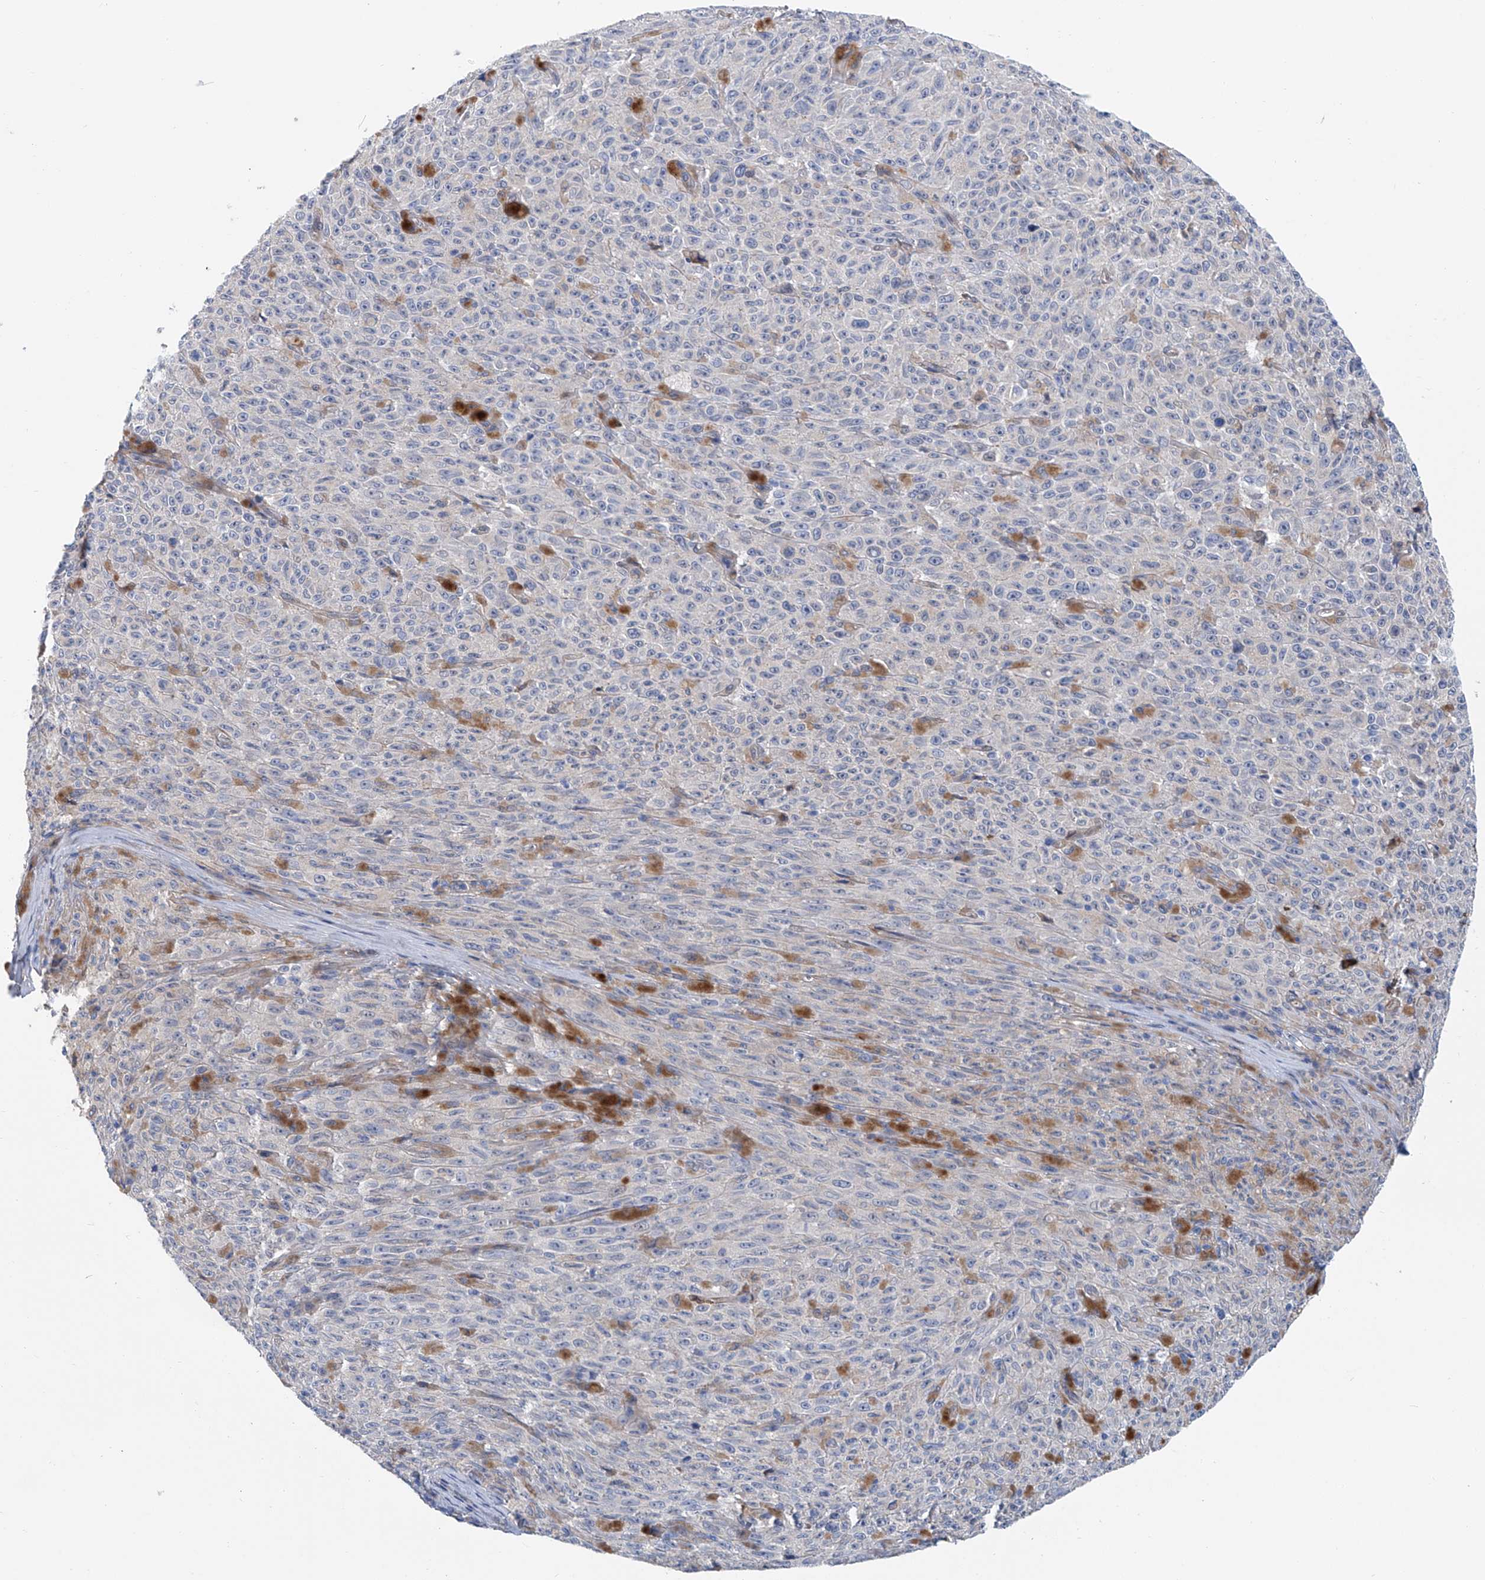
{"staining": {"intensity": "negative", "quantity": "none", "location": "none"}, "tissue": "melanoma", "cell_type": "Tumor cells", "image_type": "cancer", "snomed": [{"axis": "morphology", "description": "Malignant melanoma, NOS"}, {"axis": "topography", "description": "Skin"}], "caption": "This is a micrograph of immunohistochemistry (IHC) staining of malignant melanoma, which shows no expression in tumor cells.", "gene": "TNN", "patient": {"sex": "female", "age": 82}}